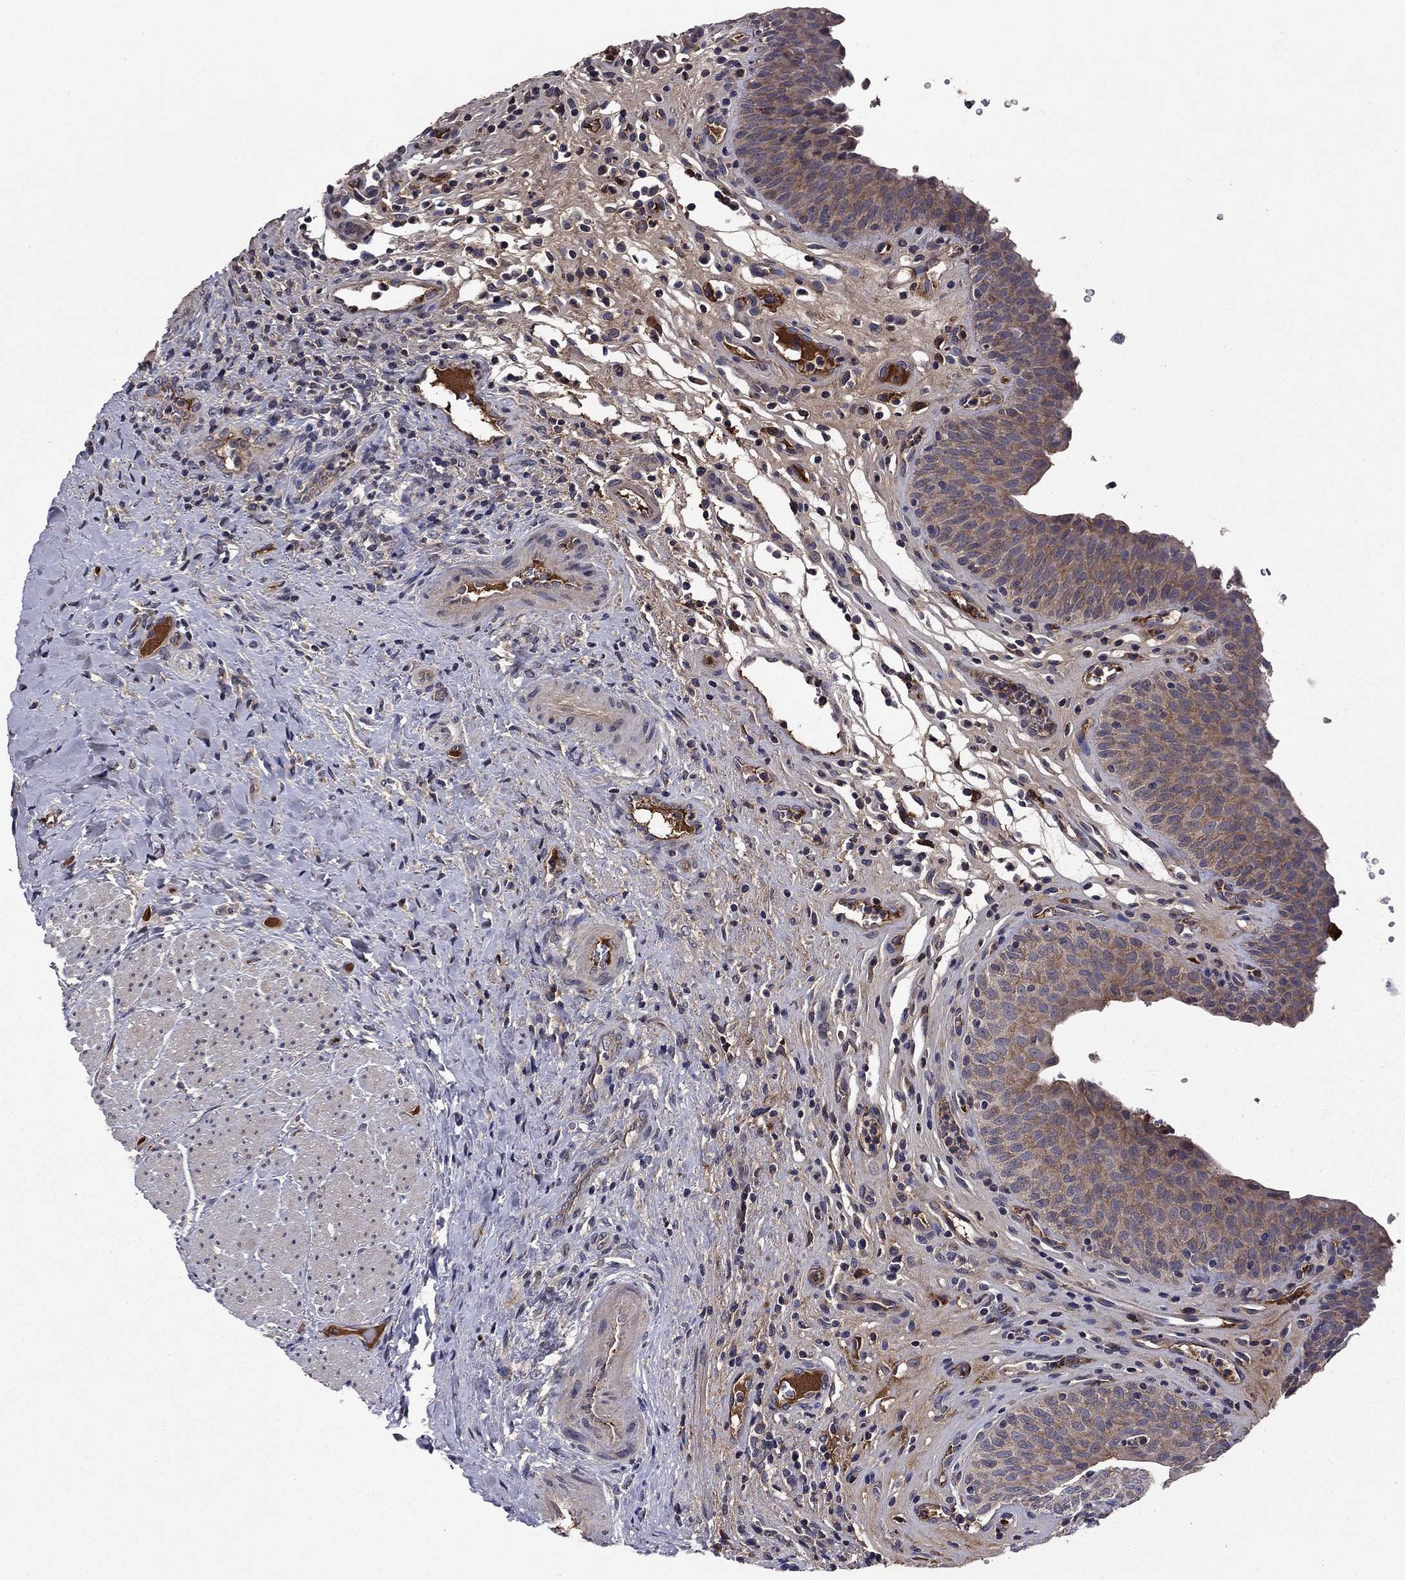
{"staining": {"intensity": "moderate", "quantity": "25%-75%", "location": "cytoplasmic/membranous"}, "tissue": "urinary bladder", "cell_type": "Urothelial cells", "image_type": "normal", "snomed": [{"axis": "morphology", "description": "Normal tissue, NOS"}, {"axis": "topography", "description": "Urinary bladder"}], "caption": "The photomicrograph displays immunohistochemical staining of benign urinary bladder. There is moderate cytoplasmic/membranous staining is identified in about 25%-75% of urothelial cells.", "gene": "PROS1", "patient": {"sex": "male", "age": 66}}